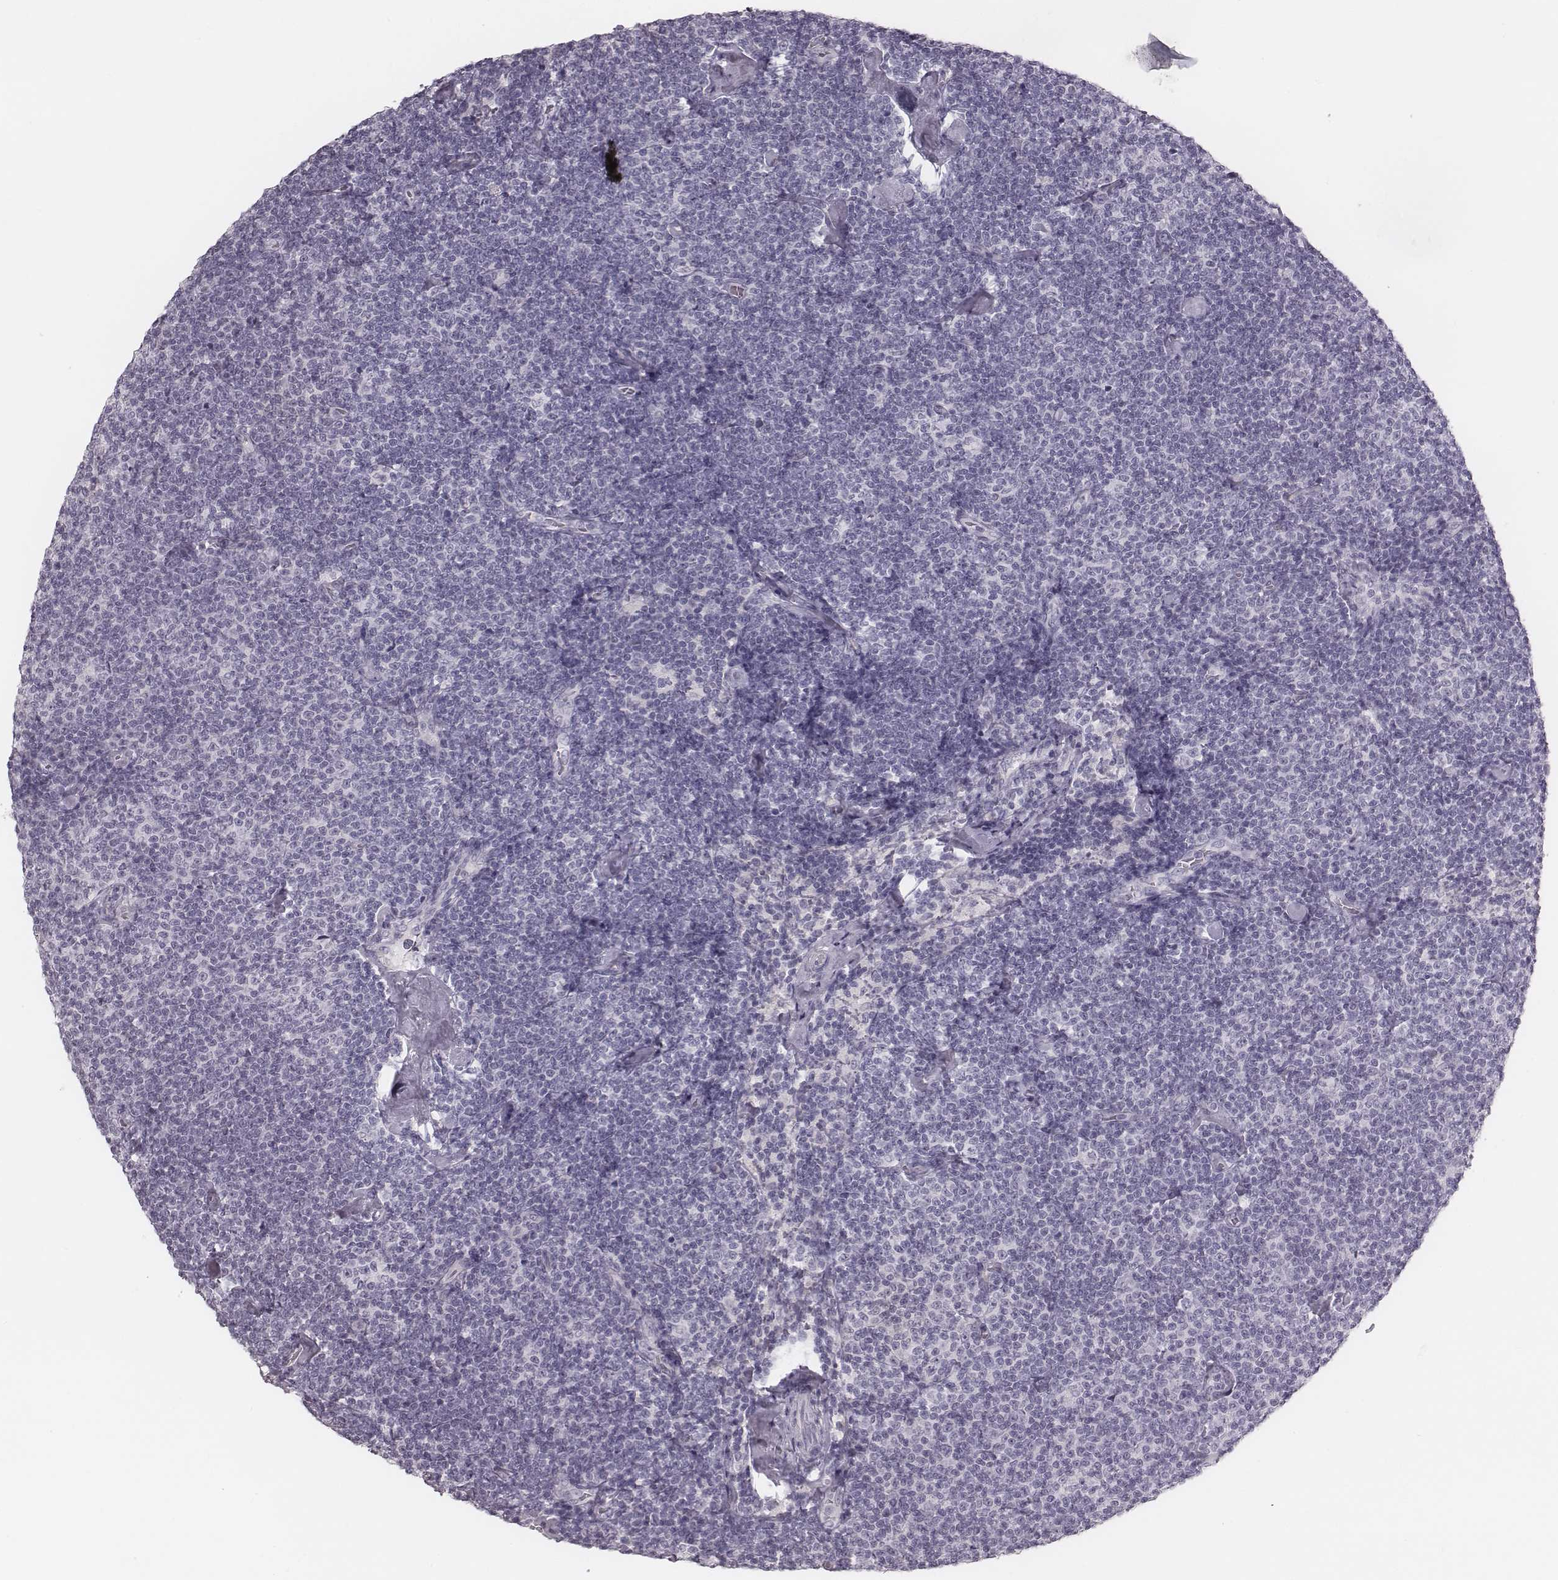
{"staining": {"intensity": "negative", "quantity": "none", "location": "none"}, "tissue": "lymphoma", "cell_type": "Tumor cells", "image_type": "cancer", "snomed": [{"axis": "morphology", "description": "Malignant lymphoma, non-Hodgkin's type, Low grade"}, {"axis": "topography", "description": "Lymph node"}], "caption": "Low-grade malignant lymphoma, non-Hodgkin's type stained for a protein using immunohistochemistry shows no expression tumor cells.", "gene": "SPA17", "patient": {"sex": "male", "age": 81}}